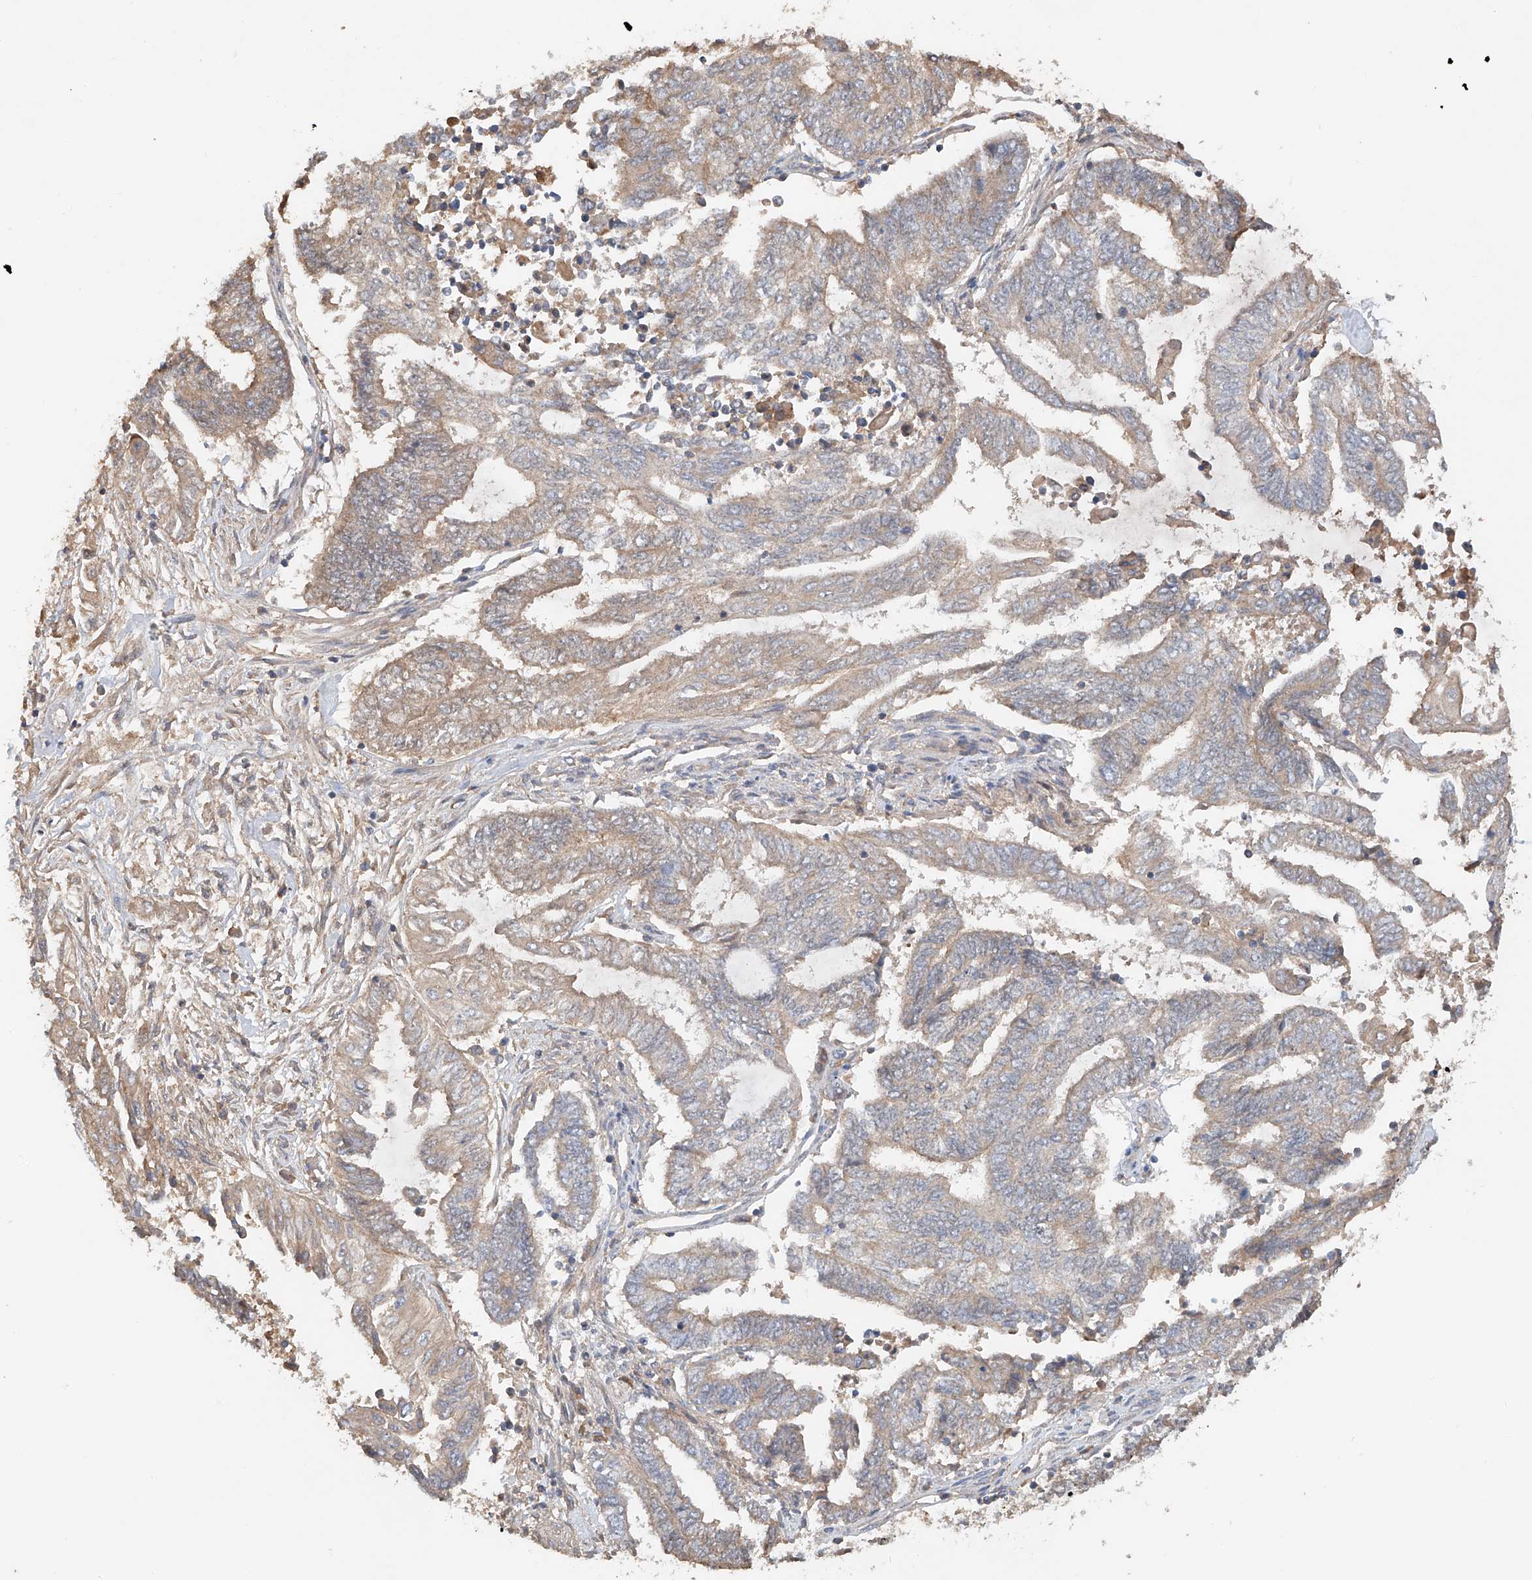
{"staining": {"intensity": "weak", "quantity": "25%-75%", "location": "cytoplasmic/membranous"}, "tissue": "endometrial cancer", "cell_type": "Tumor cells", "image_type": "cancer", "snomed": [{"axis": "morphology", "description": "Adenocarcinoma, NOS"}, {"axis": "topography", "description": "Uterus"}, {"axis": "topography", "description": "Endometrium"}], "caption": "Endometrial cancer stained with DAB (3,3'-diaminobenzidine) immunohistochemistry demonstrates low levels of weak cytoplasmic/membranous staining in approximately 25%-75% of tumor cells. (DAB (3,3'-diaminobenzidine) IHC with brightfield microscopy, high magnification).", "gene": "GNB1L", "patient": {"sex": "female", "age": 70}}